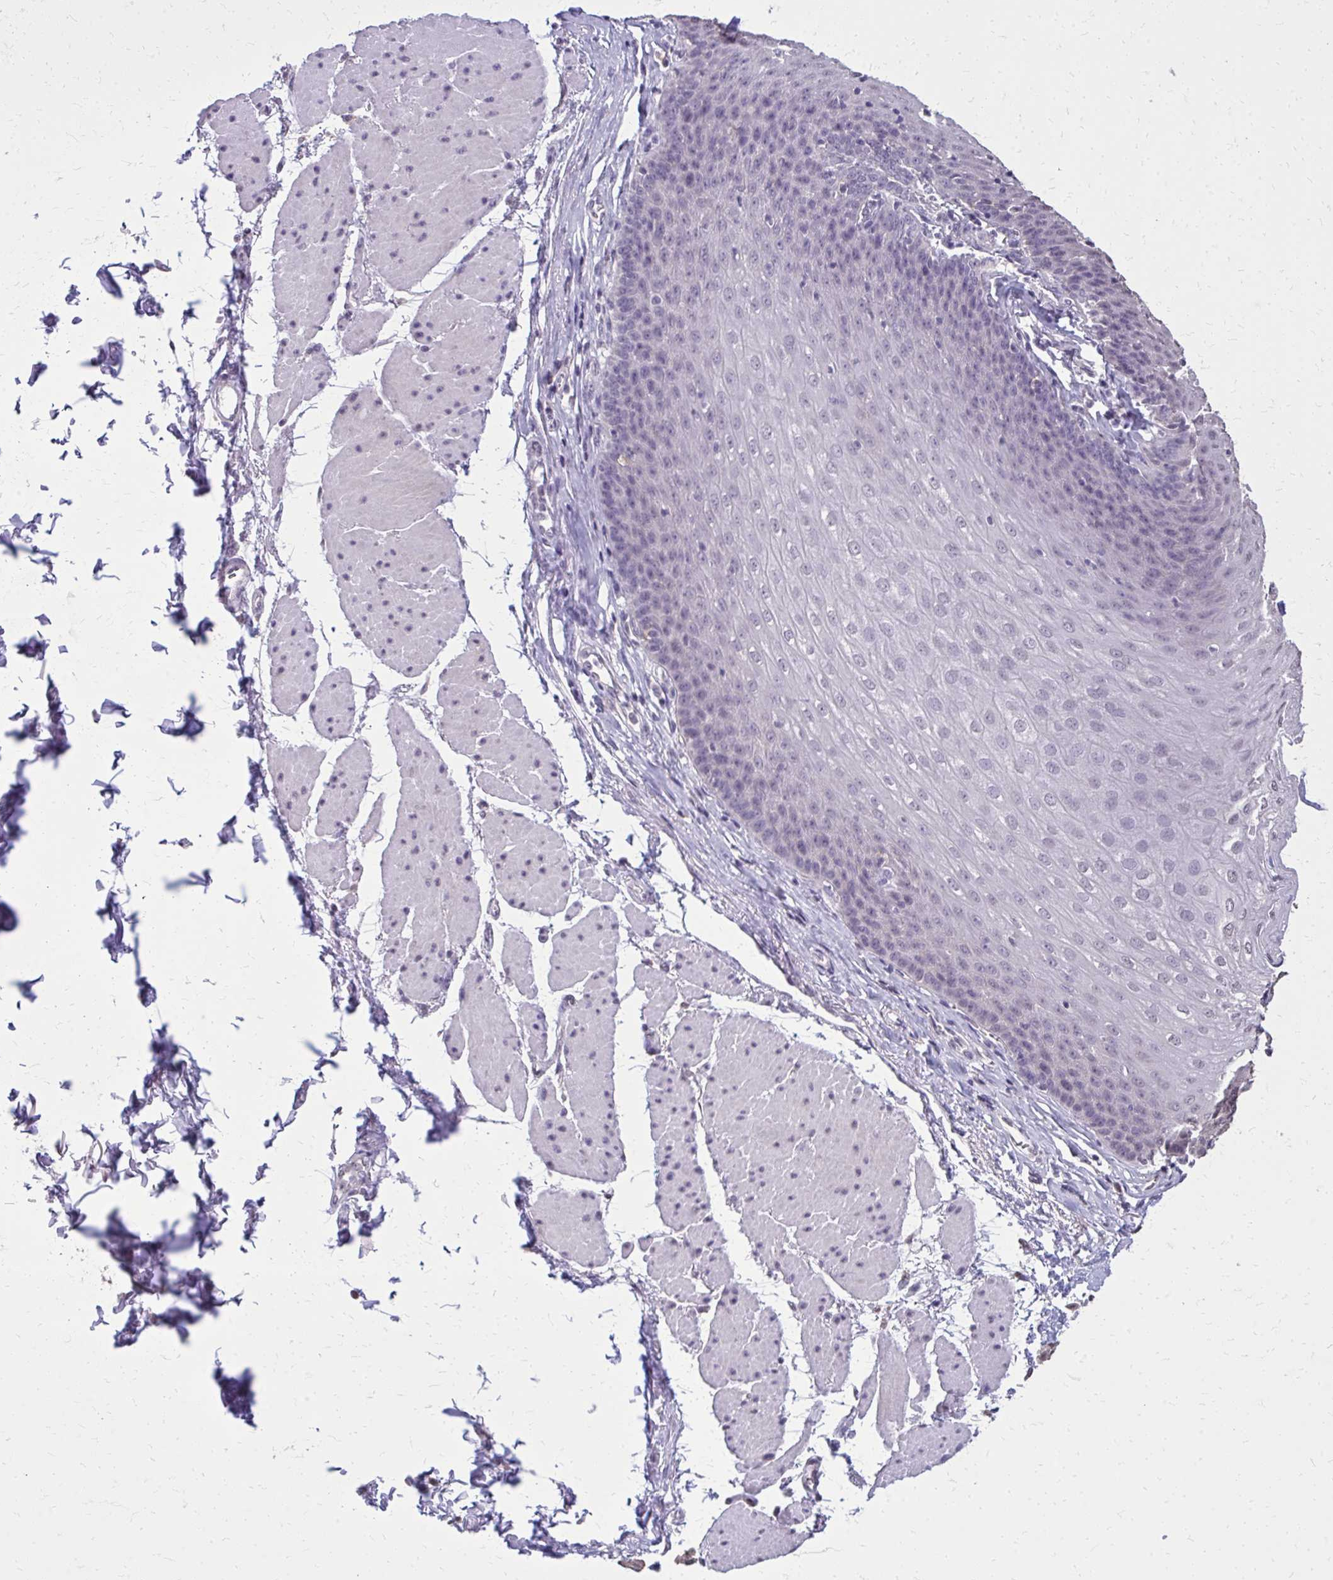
{"staining": {"intensity": "negative", "quantity": "none", "location": "none"}, "tissue": "esophagus", "cell_type": "Squamous epithelial cells", "image_type": "normal", "snomed": [{"axis": "morphology", "description": "Normal tissue, NOS"}, {"axis": "topography", "description": "Esophagus"}], "caption": "This is an immunohistochemistry (IHC) photomicrograph of unremarkable esophagus. There is no staining in squamous epithelial cells.", "gene": "AKAP5", "patient": {"sex": "female", "age": 81}}